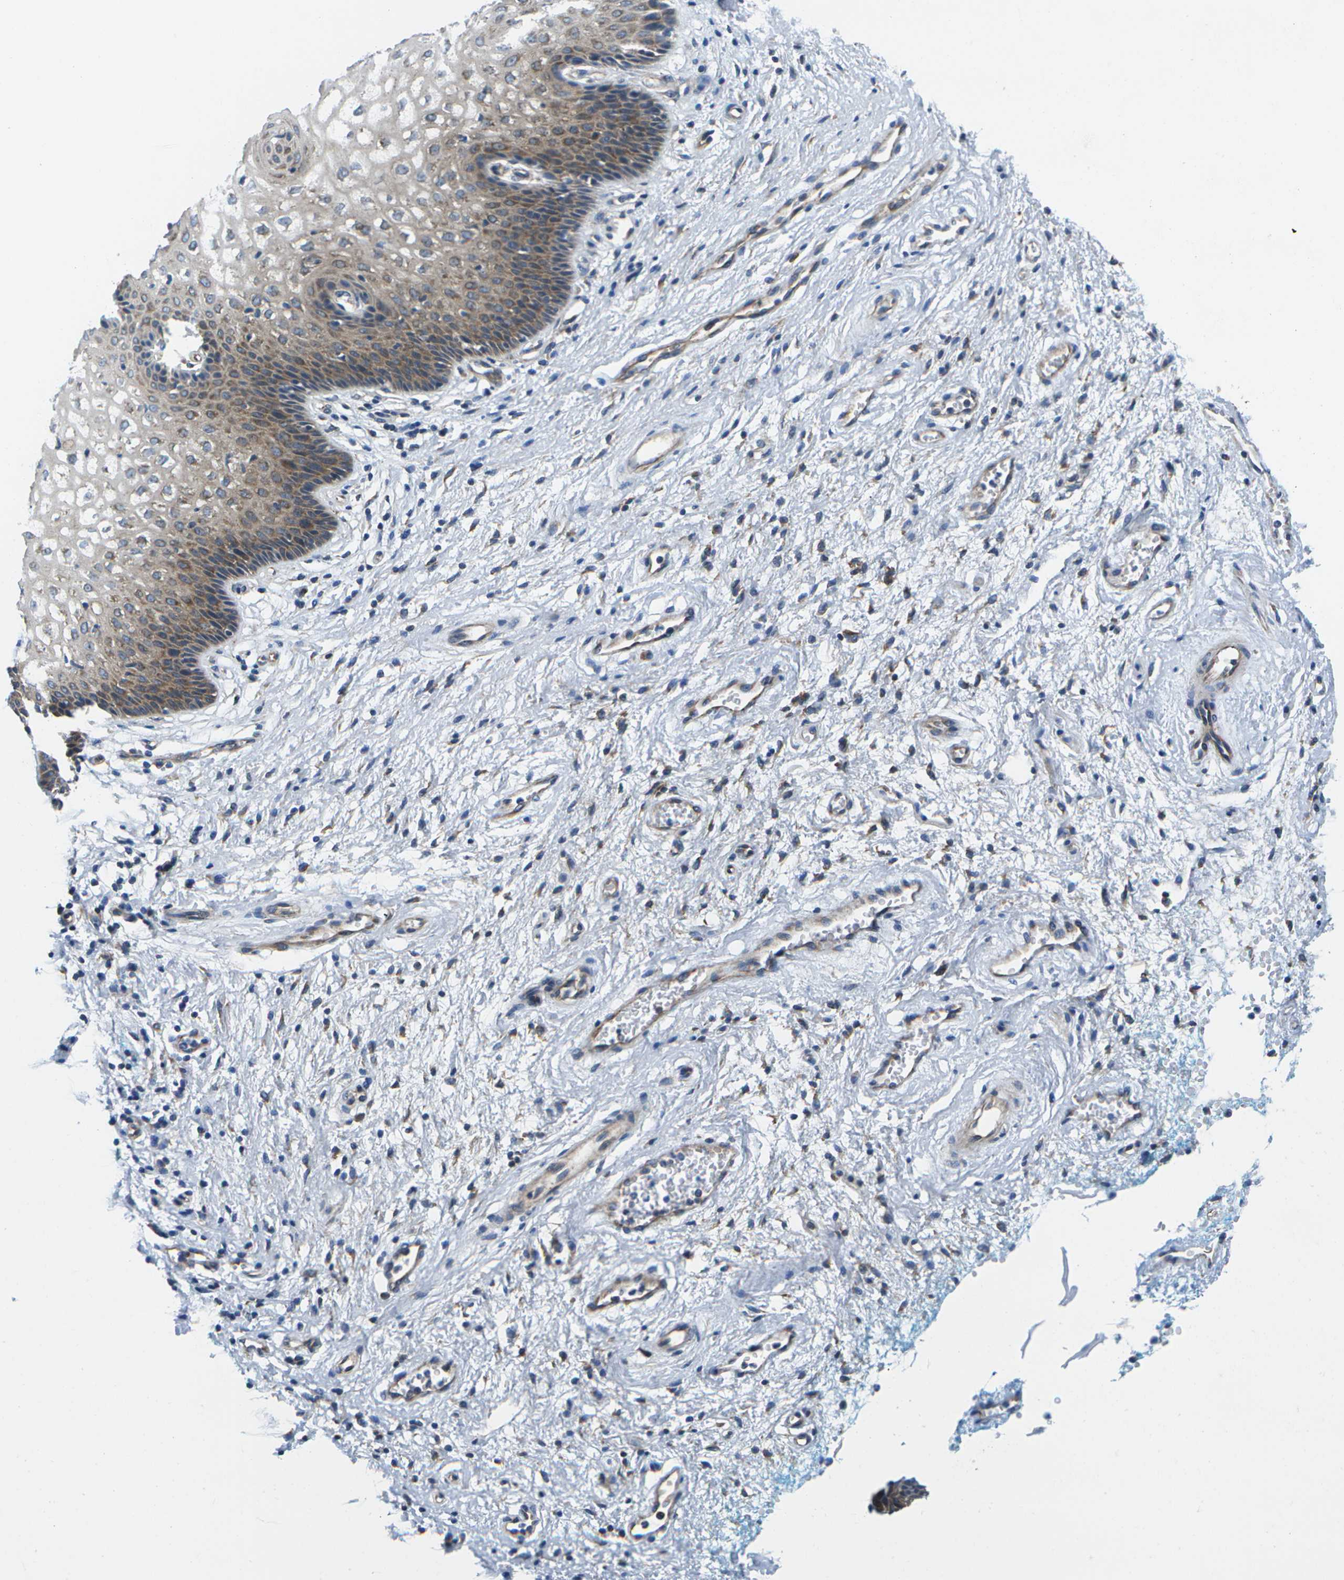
{"staining": {"intensity": "moderate", "quantity": "<25%", "location": "cytoplasmic/membranous"}, "tissue": "vagina", "cell_type": "Squamous epithelial cells", "image_type": "normal", "snomed": [{"axis": "morphology", "description": "Normal tissue, NOS"}, {"axis": "topography", "description": "Vagina"}], "caption": "Vagina stained with immunohistochemistry (IHC) reveals moderate cytoplasmic/membranous staining in approximately <25% of squamous epithelial cells. The staining was performed using DAB, with brown indicating positive protein expression. Nuclei are stained blue with hematoxylin.", "gene": "MVK", "patient": {"sex": "female", "age": 34}}